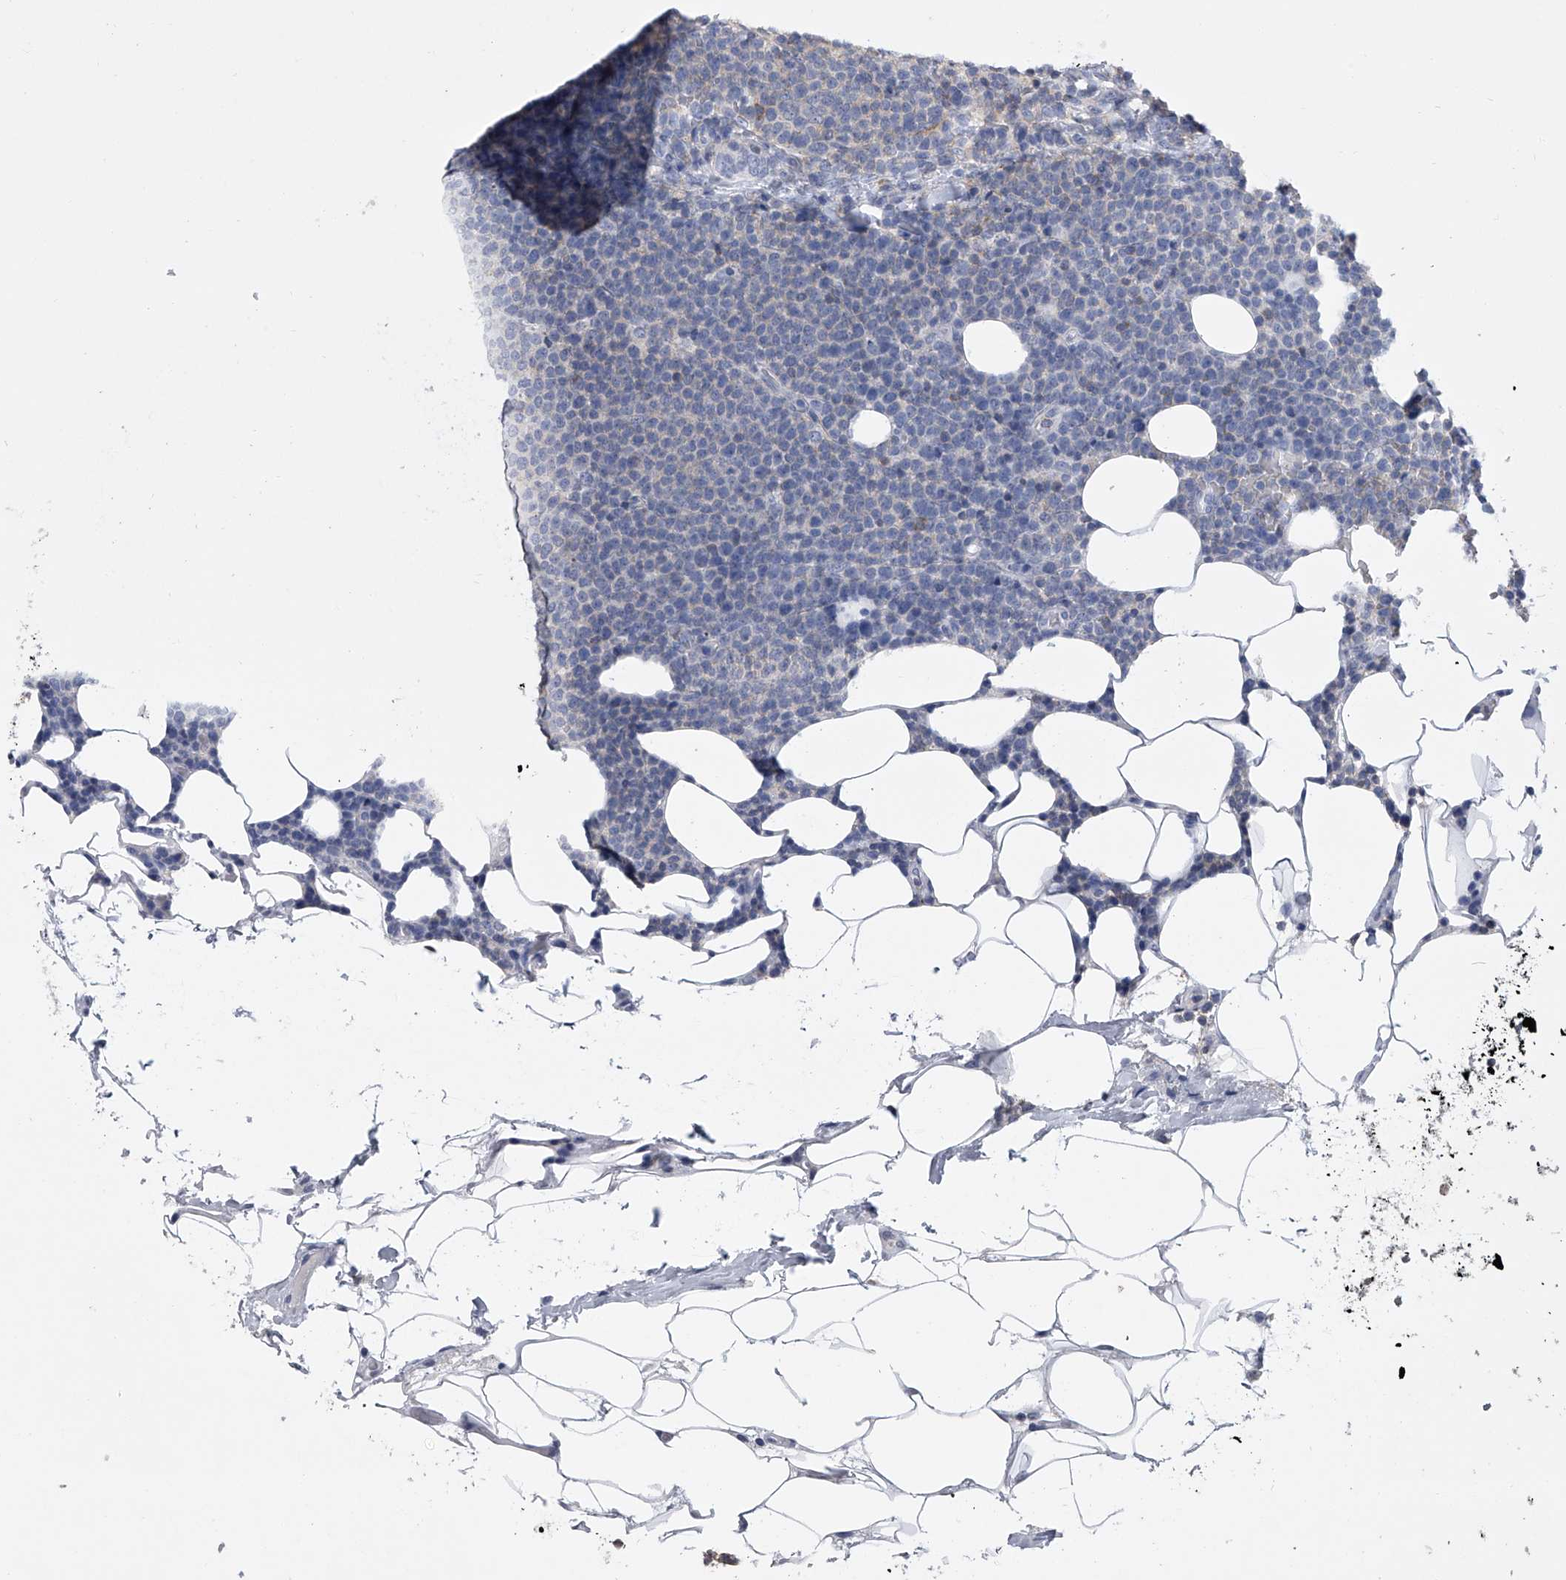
{"staining": {"intensity": "negative", "quantity": "none", "location": "none"}, "tissue": "lymphoma", "cell_type": "Tumor cells", "image_type": "cancer", "snomed": [{"axis": "morphology", "description": "Malignant lymphoma, non-Hodgkin's type, High grade"}, {"axis": "topography", "description": "Lymph node"}], "caption": "Immunohistochemical staining of human lymphoma reveals no significant staining in tumor cells.", "gene": "TASP1", "patient": {"sex": "male", "age": 61}}